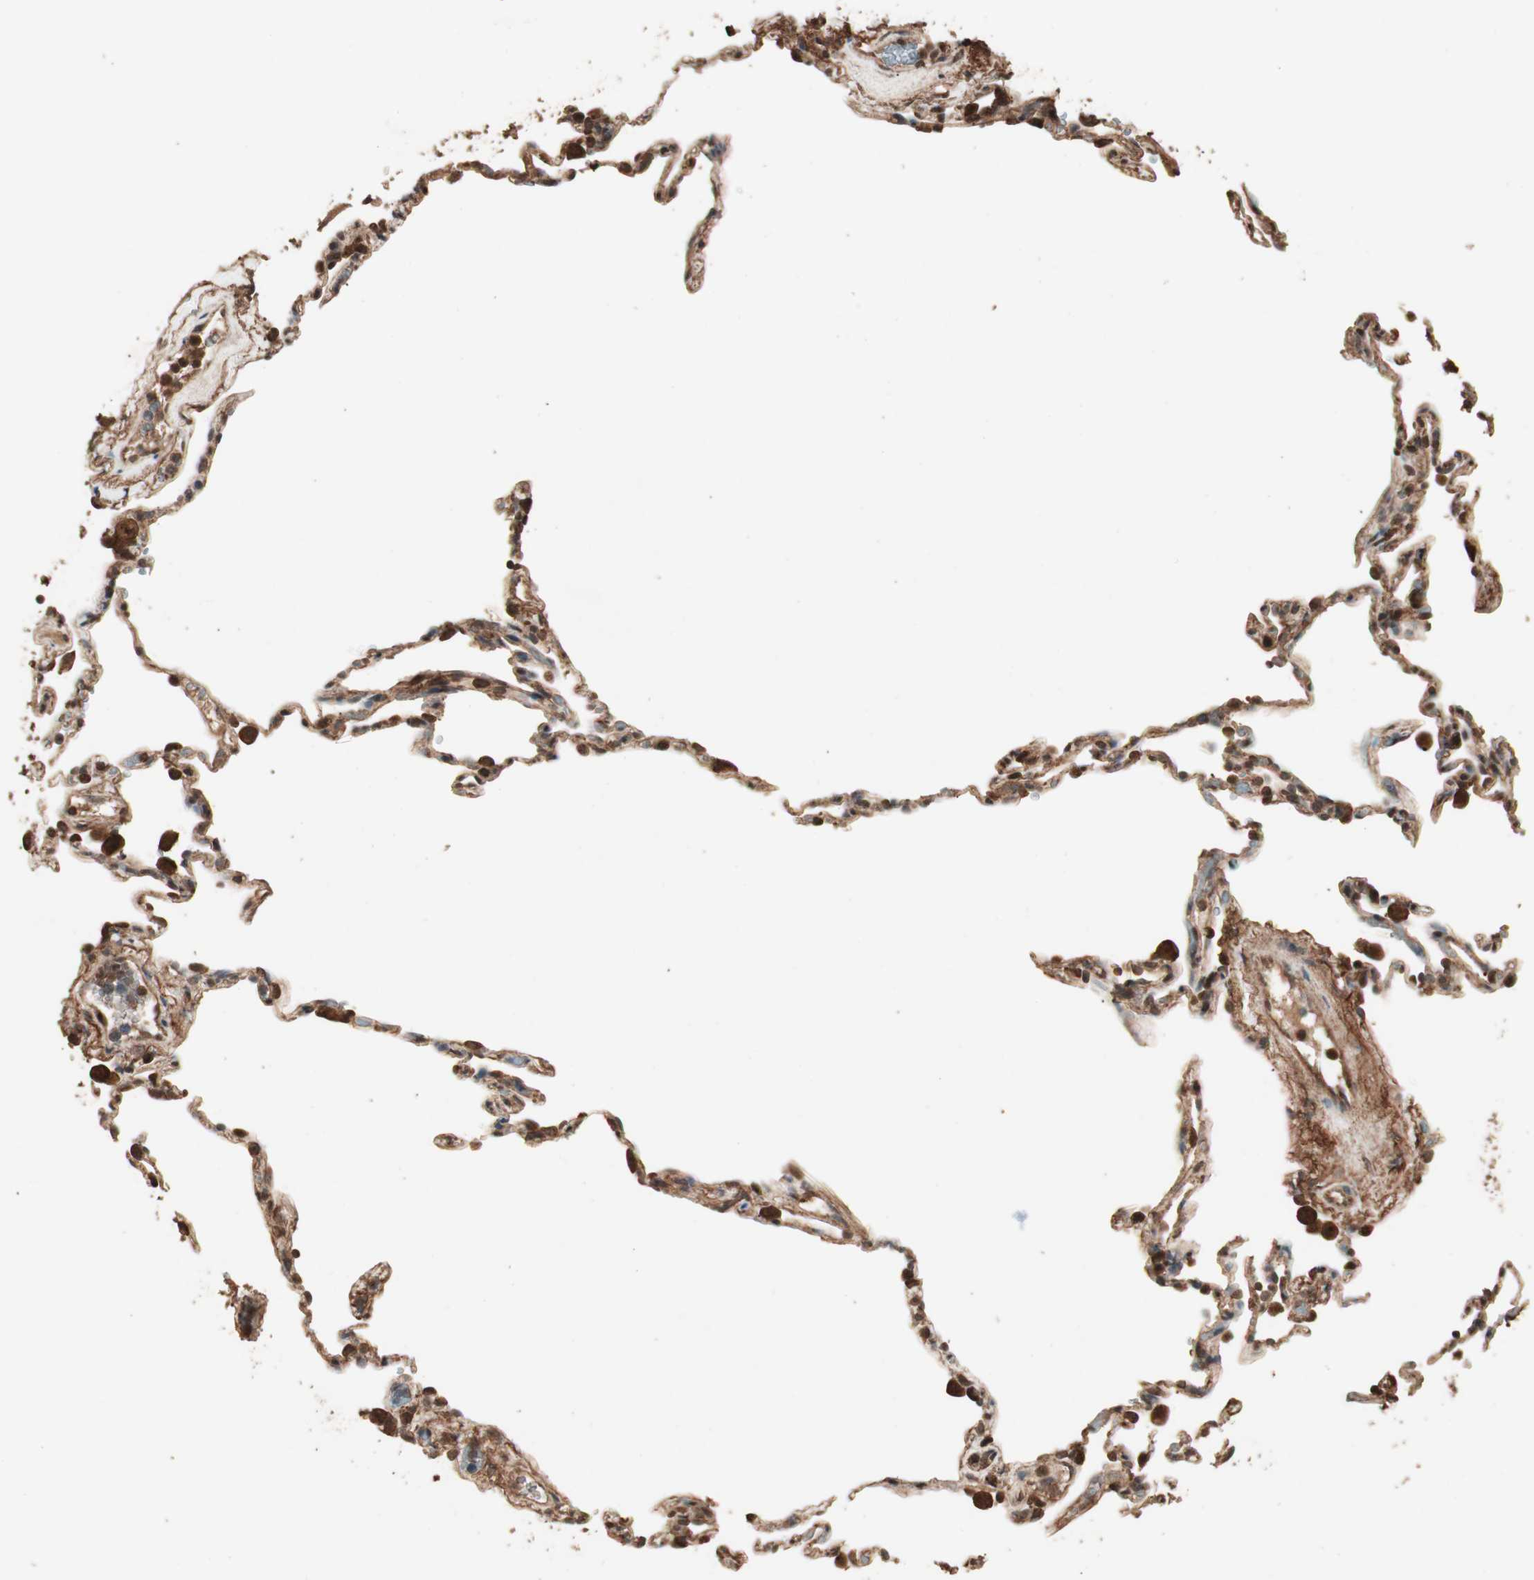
{"staining": {"intensity": "strong", "quantity": ">75%", "location": "cytoplasmic/membranous"}, "tissue": "lung", "cell_type": "Alveolar cells", "image_type": "normal", "snomed": [{"axis": "morphology", "description": "Normal tissue, NOS"}, {"axis": "topography", "description": "Lung"}], "caption": "Lung stained with DAB (3,3'-diaminobenzidine) IHC demonstrates high levels of strong cytoplasmic/membranous expression in approximately >75% of alveolar cells. The staining was performed using DAB (3,3'-diaminobenzidine) to visualize the protein expression in brown, while the nuclei were stained in blue with hematoxylin (Magnification: 20x).", "gene": "USP20", "patient": {"sex": "male", "age": 59}}